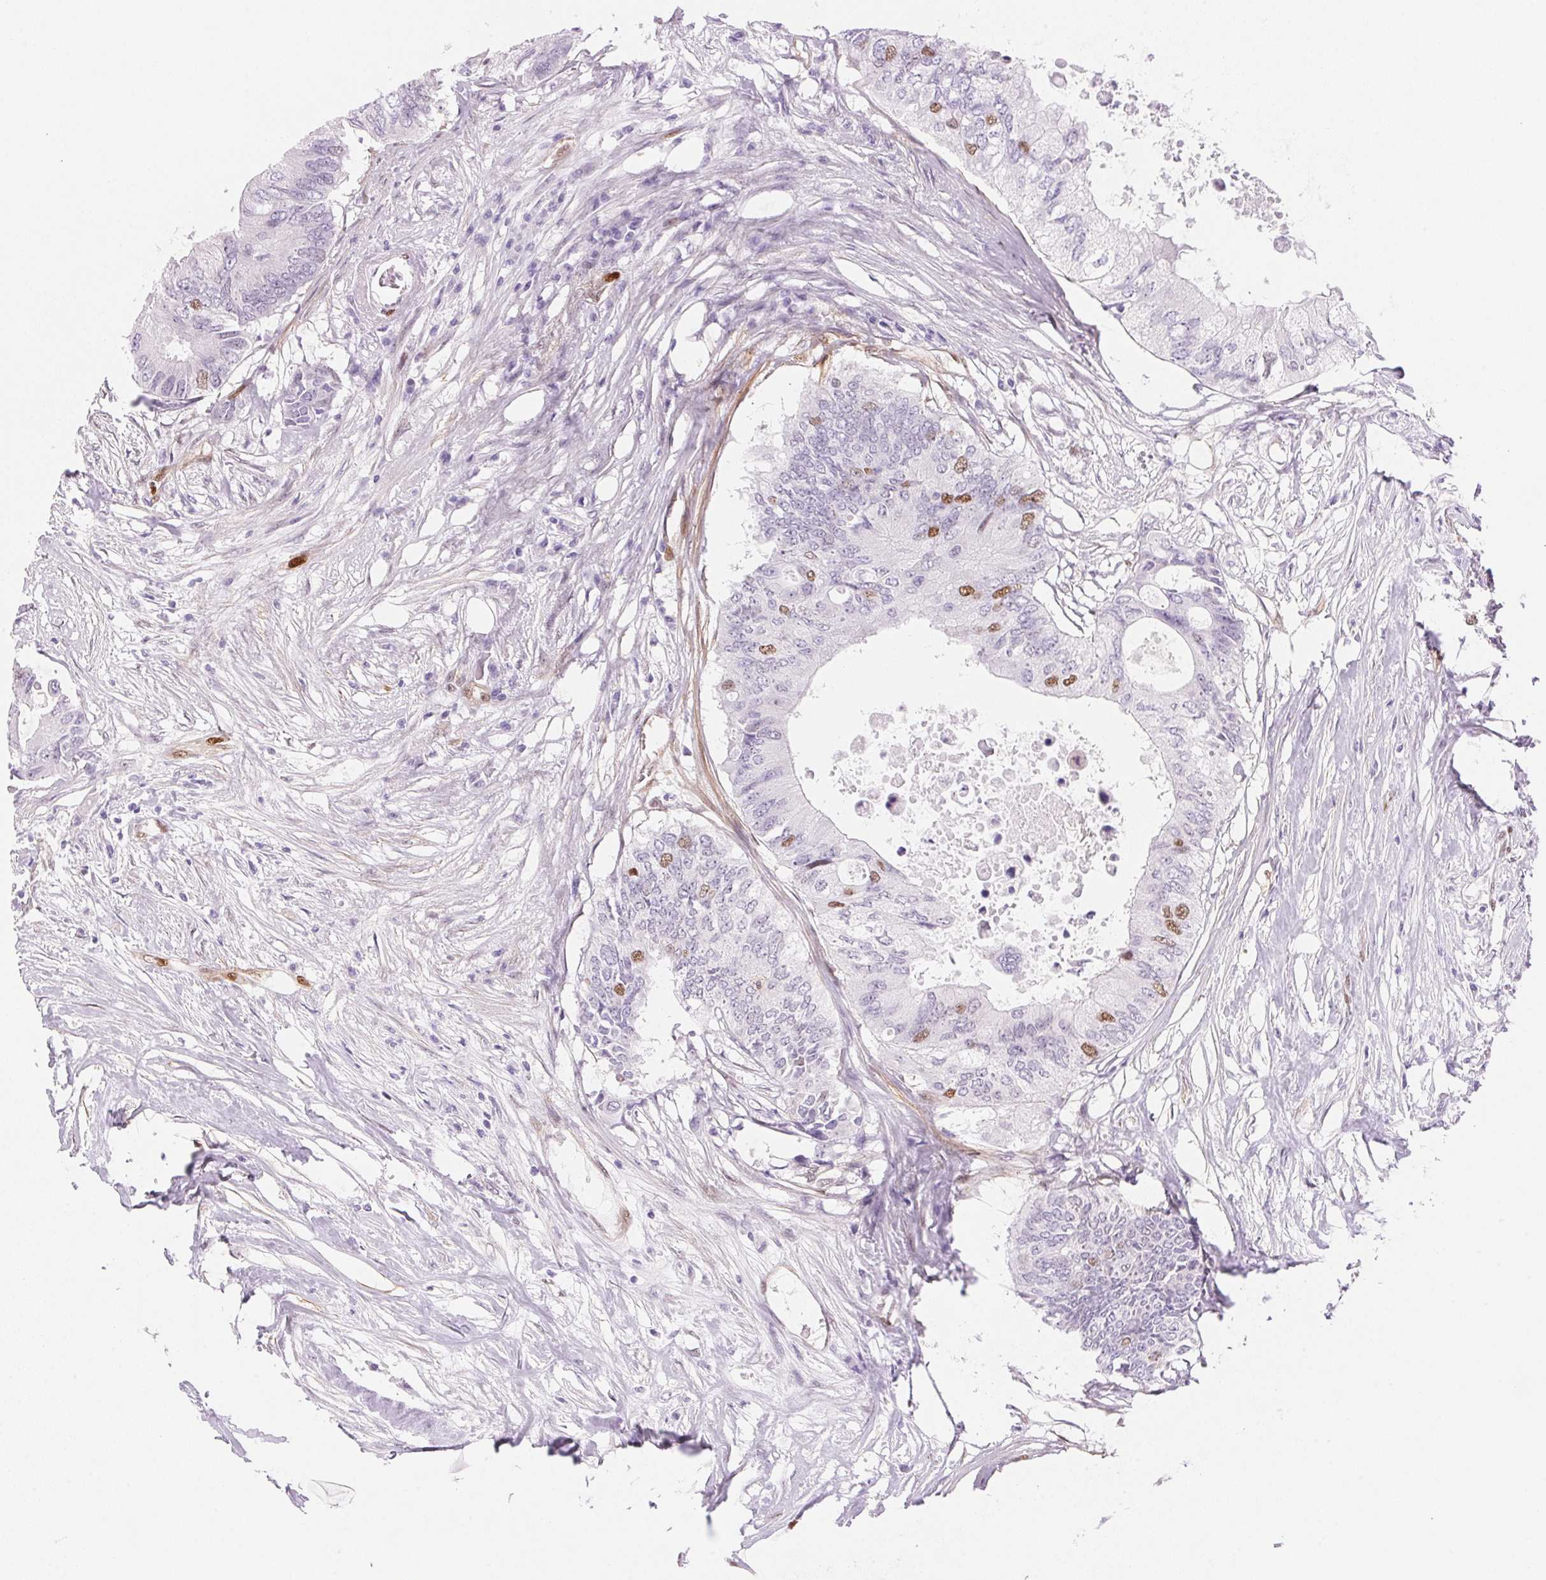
{"staining": {"intensity": "moderate", "quantity": "<25%", "location": "nuclear"}, "tissue": "colorectal cancer", "cell_type": "Tumor cells", "image_type": "cancer", "snomed": [{"axis": "morphology", "description": "Adenocarcinoma, NOS"}, {"axis": "topography", "description": "Colon"}], "caption": "Protein expression analysis of human colorectal cancer (adenocarcinoma) reveals moderate nuclear staining in approximately <25% of tumor cells. The protein of interest is shown in brown color, while the nuclei are stained blue.", "gene": "SMTN", "patient": {"sex": "male", "age": 71}}